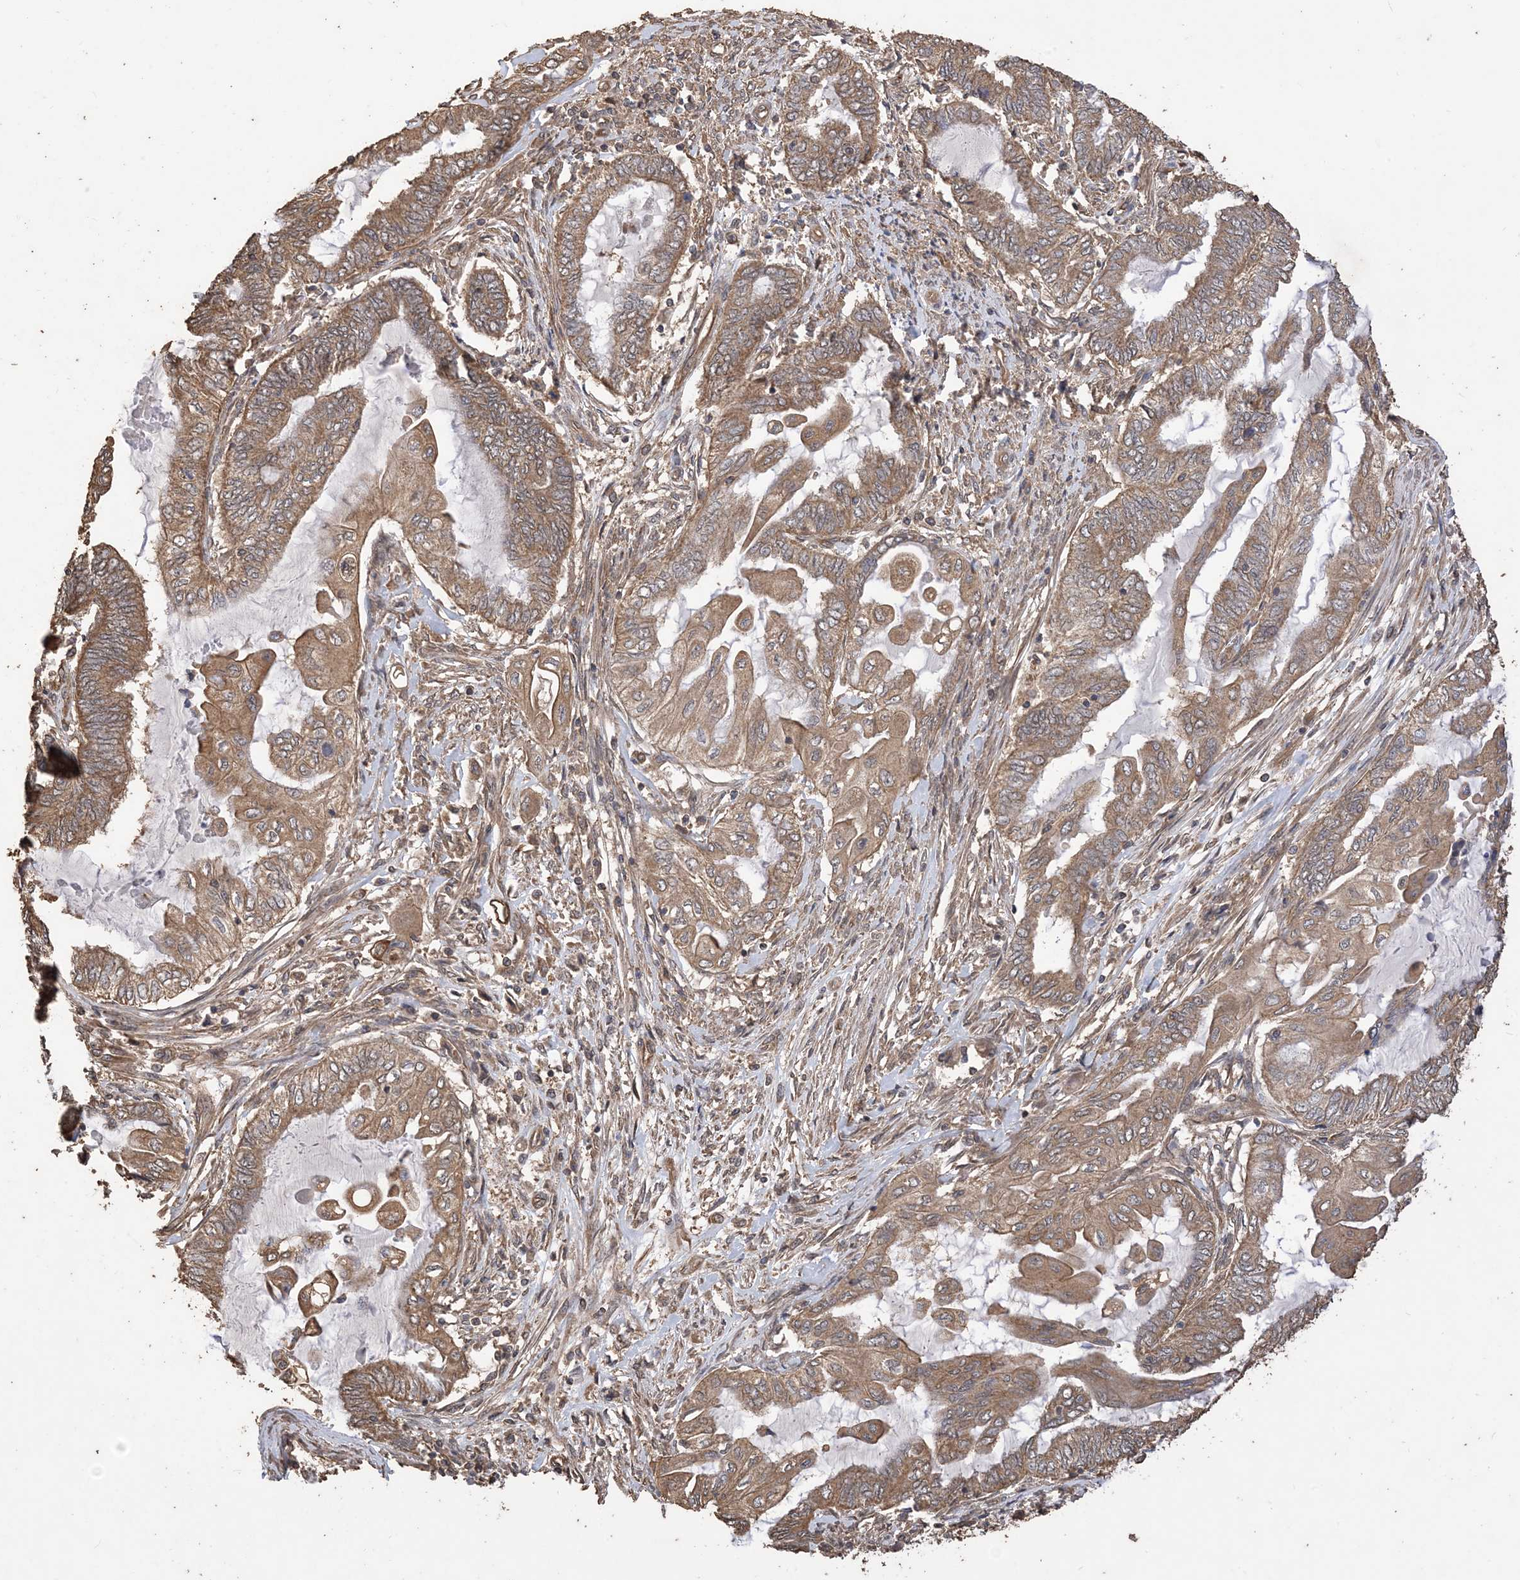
{"staining": {"intensity": "moderate", "quantity": ">75%", "location": "cytoplasmic/membranous"}, "tissue": "endometrial cancer", "cell_type": "Tumor cells", "image_type": "cancer", "snomed": [{"axis": "morphology", "description": "Adenocarcinoma, NOS"}, {"axis": "topography", "description": "Uterus"}, {"axis": "topography", "description": "Endometrium"}], "caption": "Endometrial adenocarcinoma tissue exhibits moderate cytoplasmic/membranous positivity in approximately >75% of tumor cells", "gene": "ZKSCAN5", "patient": {"sex": "female", "age": 70}}